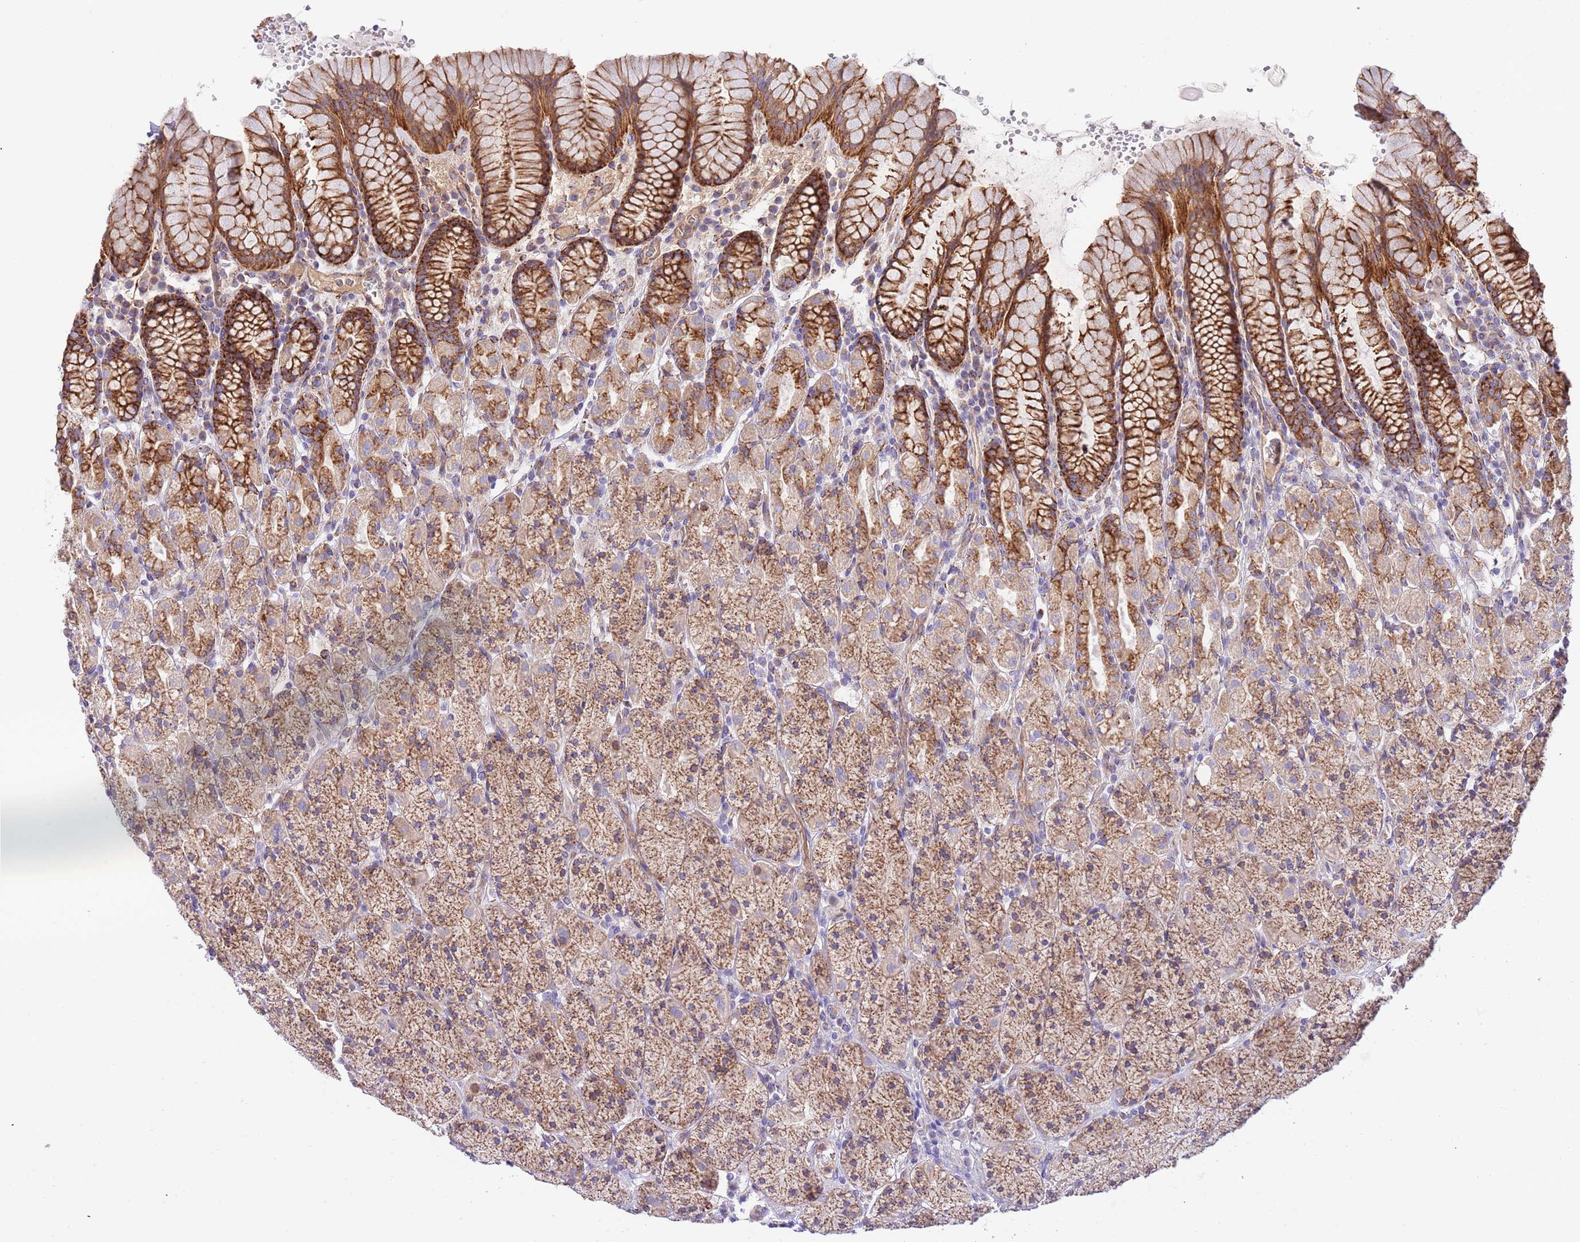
{"staining": {"intensity": "strong", "quantity": "25%-75%", "location": "cytoplasmic/membranous"}, "tissue": "stomach", "cell_type": "Glandular cells", "image_type": "normal", "snomed": [{"axis": "morphology", "description": "Normal tissue, NOS"}, {"axis": "topography", "description": "Stomach, upper"}, {"axis": "topography", "description": "Stomach"}], "caption": "Strong cytoplasmic/membranous staining is seen in approximately 25%-75% of glandular cells in benign stomach.", "gene": "DOCK6", "patient": {"sex": "male", "age": 62}}